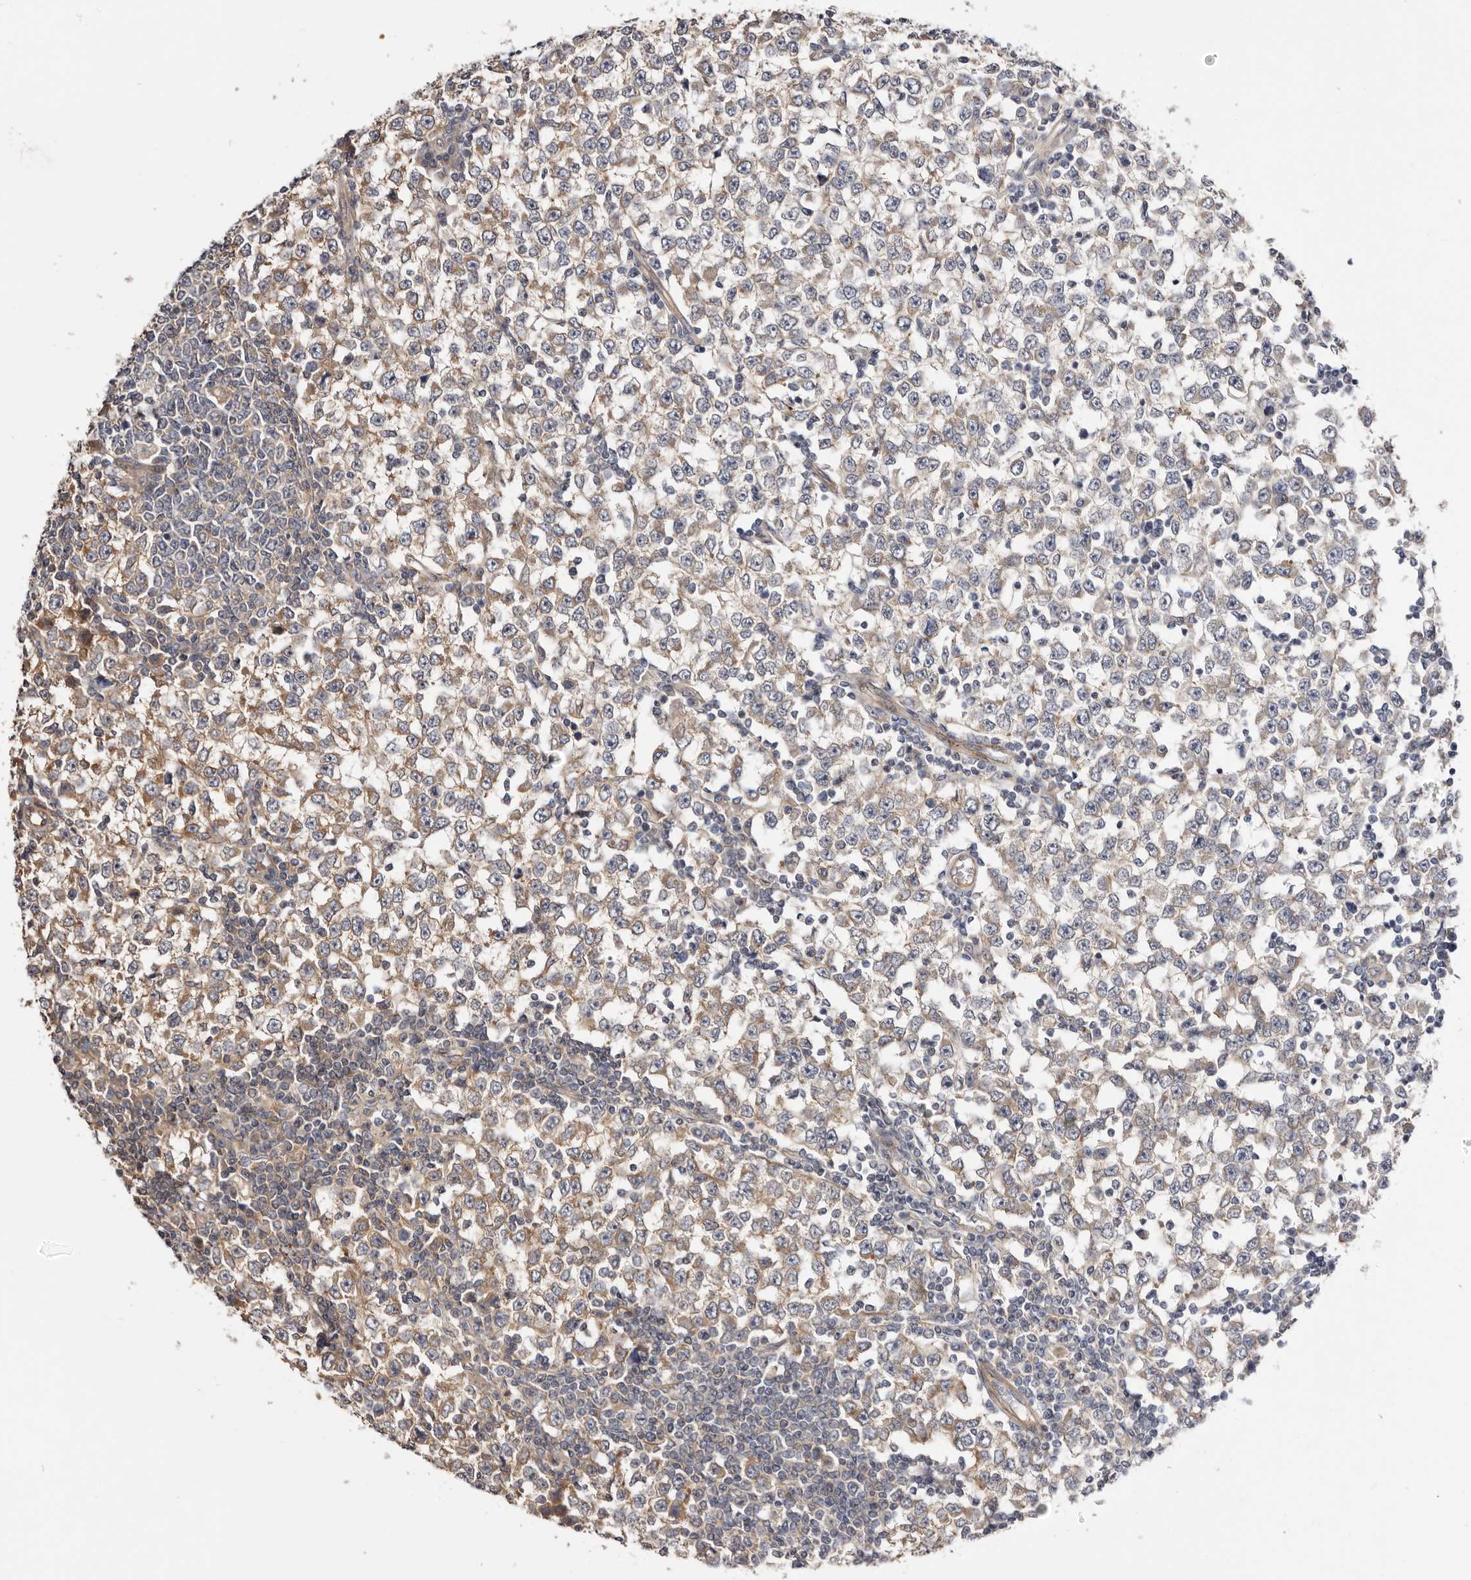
{"staining": {"intensity": "moderate", "quantity": "<25%", "location": "cytoplasmic/membranous"}, "tissue": "testis cancer", "cell_type": "Tumor cells", "image_type": "cancer", "snomed": [{"axis": "morphology", "description": "Seminoma, NOS"}, {"axis": "topography", "description": "Testis"}], "caption": "Human testis seminoma stained with a protein marker displays moderate staining in tumor cells.", "gene": "PANK4", "patient": {"sex": "male", "age": 65}}